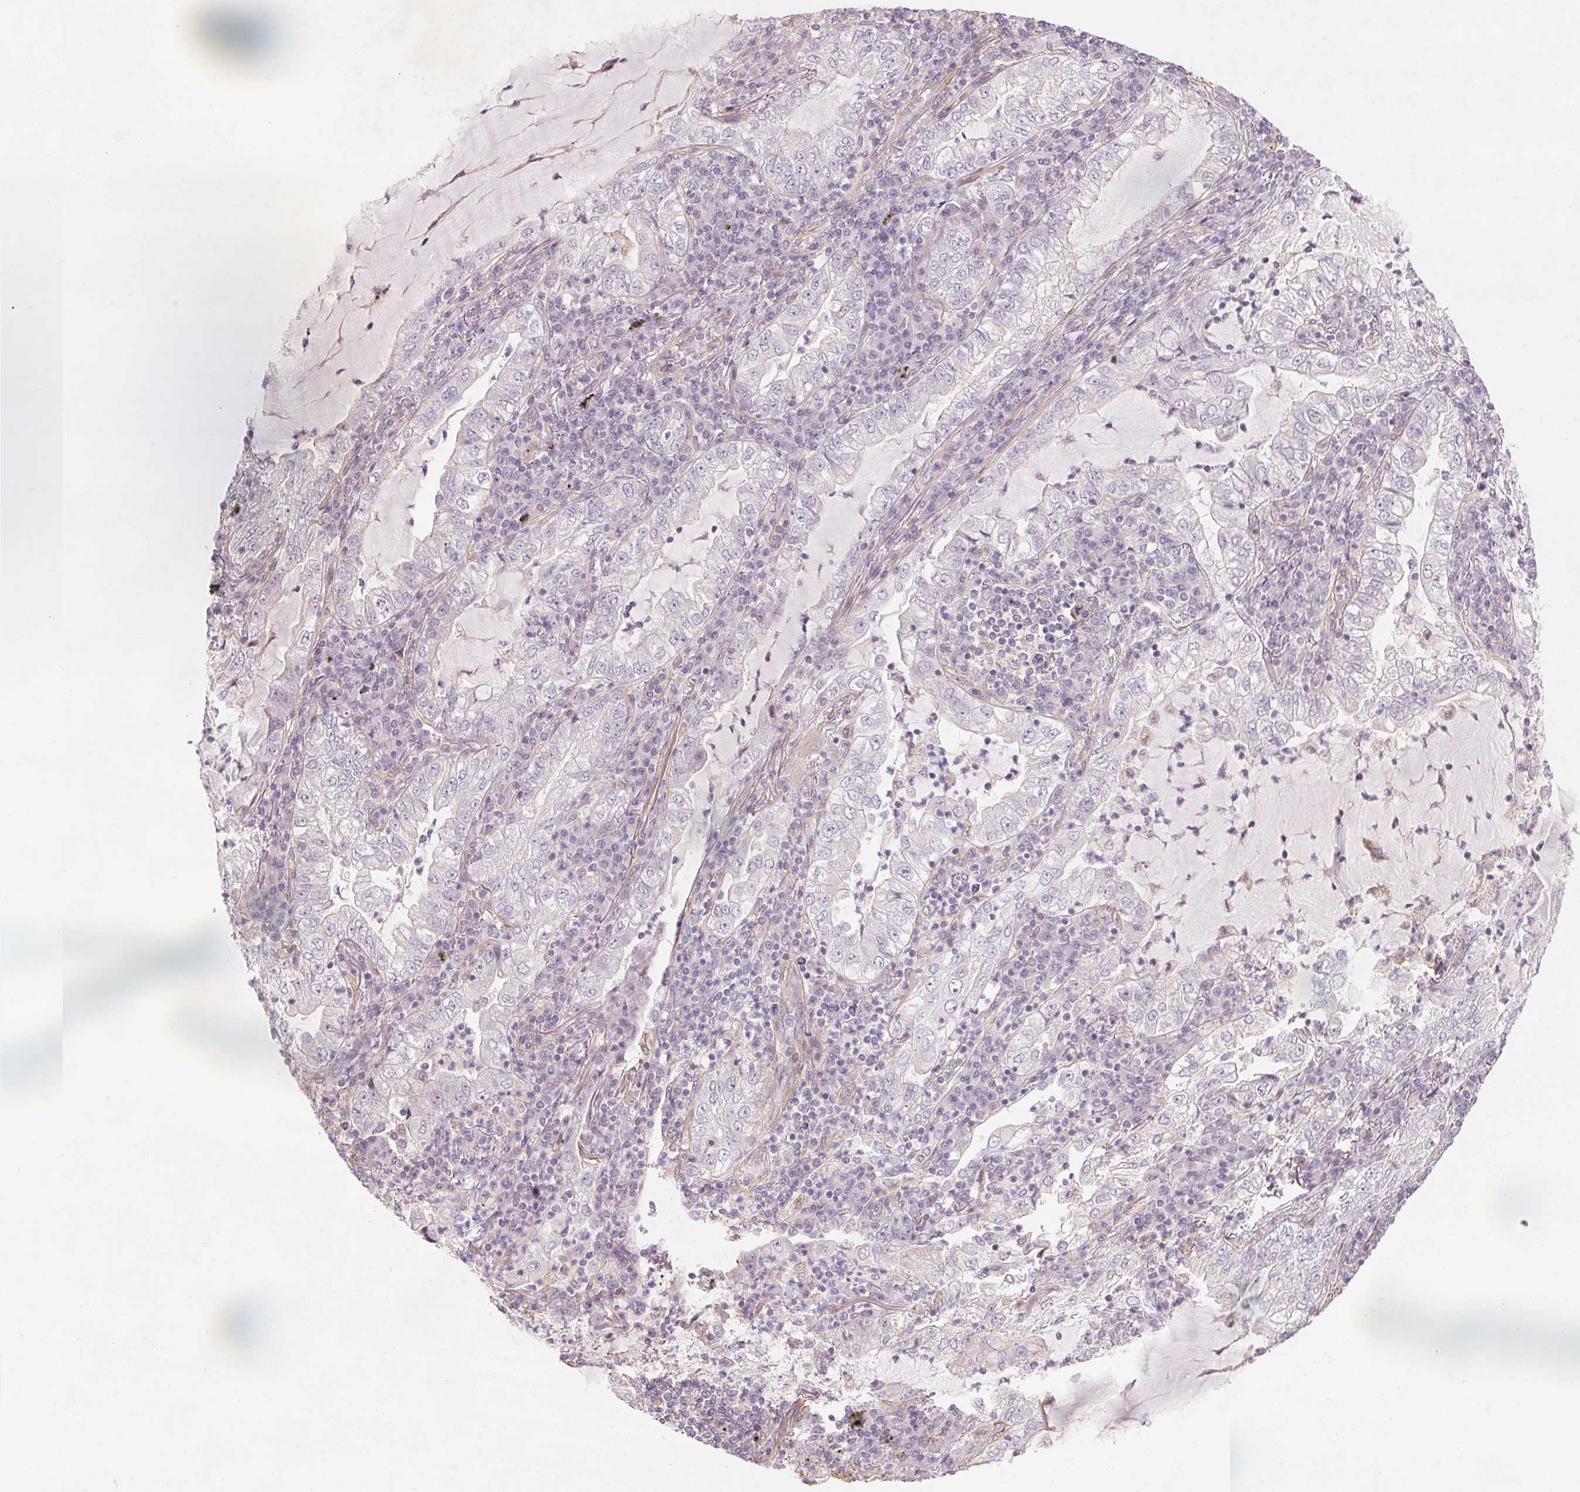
{"staining": {"intensity": "negative", "quantity": "none", "location": "none"}, "tissue": "lung cancer", "cell_type": "Tumor cells", "image_type": "cancer", "snomed": [{"axis": "morphology", "description": "Adenocarcinoma, NOS"}, {"axis": "topography", "description": "Lung"}], "caption": "Adenocarcinoma (lung) was stained to show a protein in brown. There is no significant staining in tumor cells.", "gene": "CCSER1", "patient": {"sex": "female", "age": 73}}